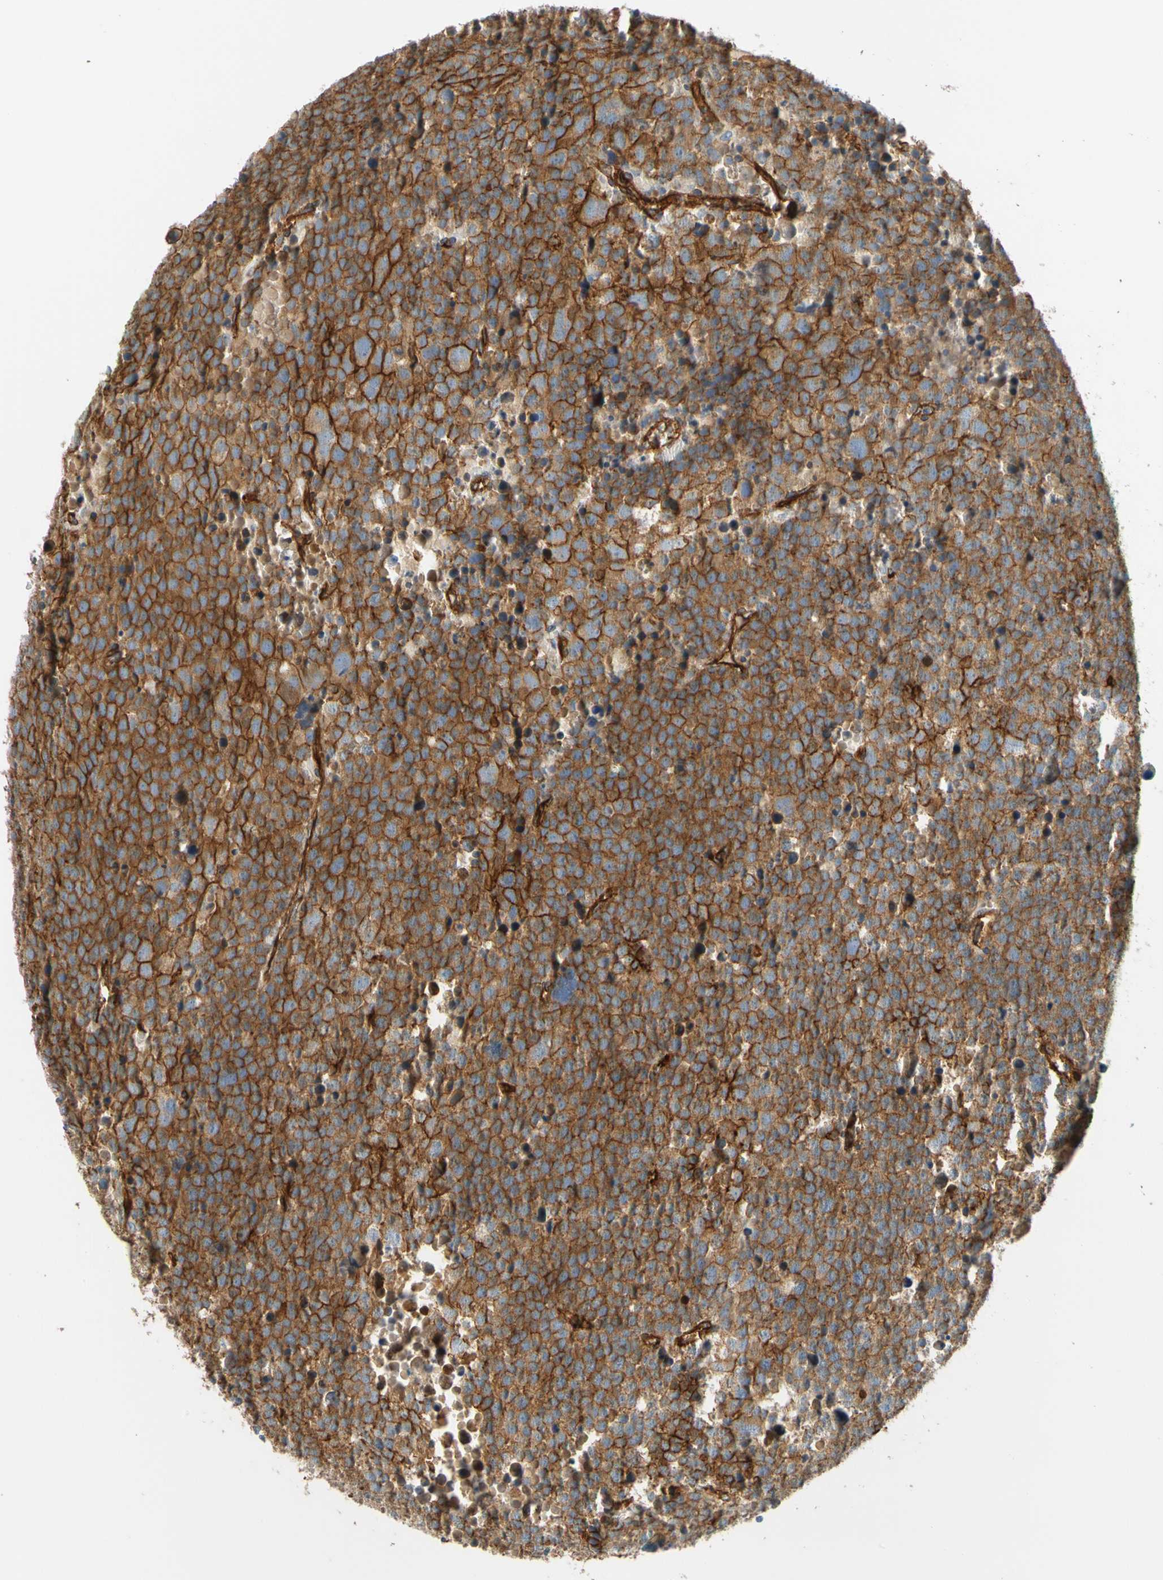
{"staining": {"intensity": "strong", "quantity": ">75%", "location": "cytoplasmic/membranous"}, "tissue": "testis cancer", "cell_type": "Tumor cells", "image_type": "cancer", "snomed": [{"axis": "morphology", "description": "Seminoma, NOS"}, {"axis": "topography", "description": "Testis"}], "caption": "DAB immunohistochemical staining of human seminoma (testis) exhibits strong cytoplasmic/membranous protein expression in about >75% of tumor cells. (Stains: DAB (3,3'-diaminobenzidine) in brown, nuclei in blue, Microscopy: brightfield microscopy at high magnification).", "gene": "SPTAN1", "patient": {"sex": "male", "age": 71}}